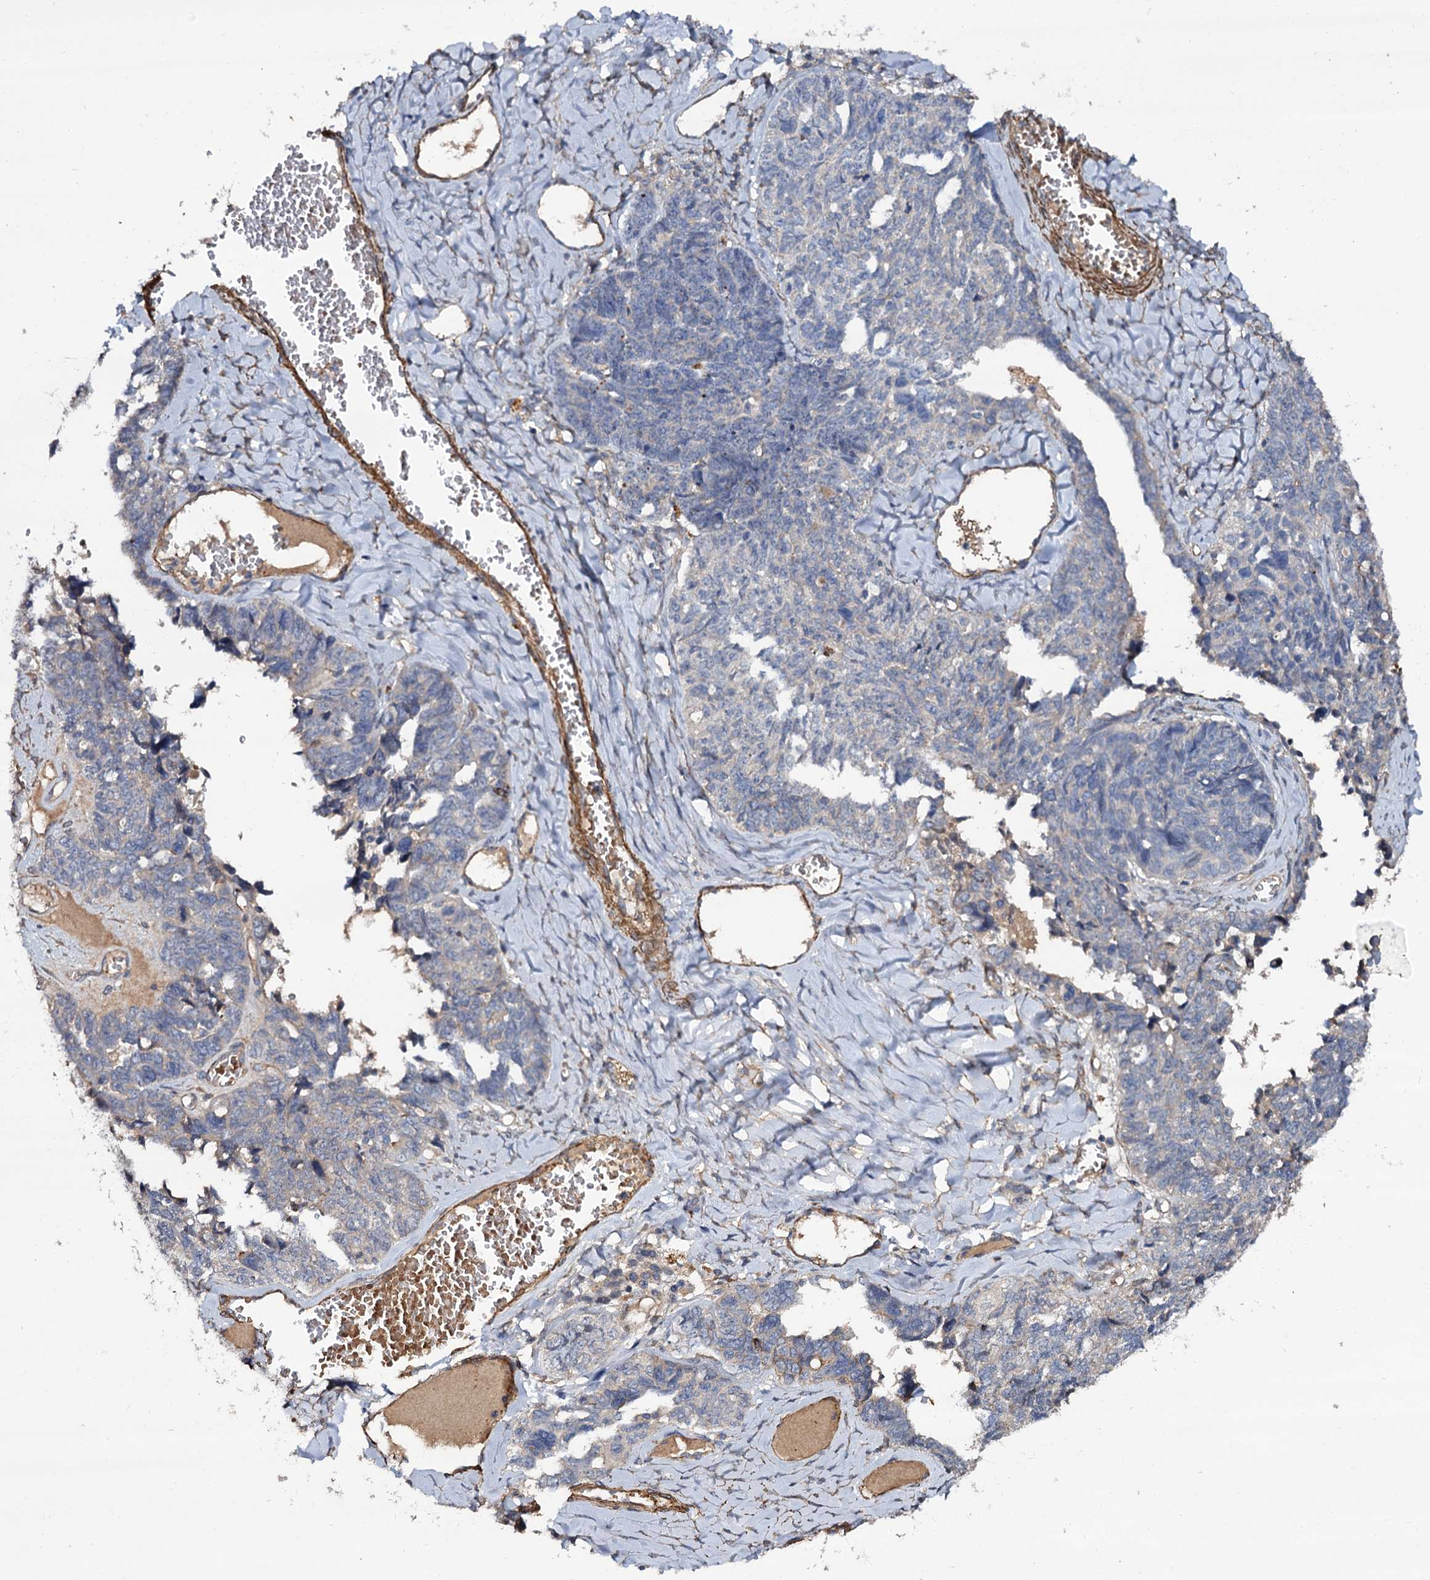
{"staining": {"intensity": "negative", "quantity": "none", "location": "none"}, "tissue": "ovarian cancer", "cell_type": "Tumor cells", "image_type": "cancer", "snomed": [{"axis": "morphology", "description": "Cystadenocarcinoma, serous, NOS"}, {"axis": "topography", "description": "Ovary"}], "caption": "An image of human serous cystadenocarcinoma (ovarian) is negative for staining in tumor cells.", "gene": "ISM2", "patient": {"sex": "female", "age": 79}}